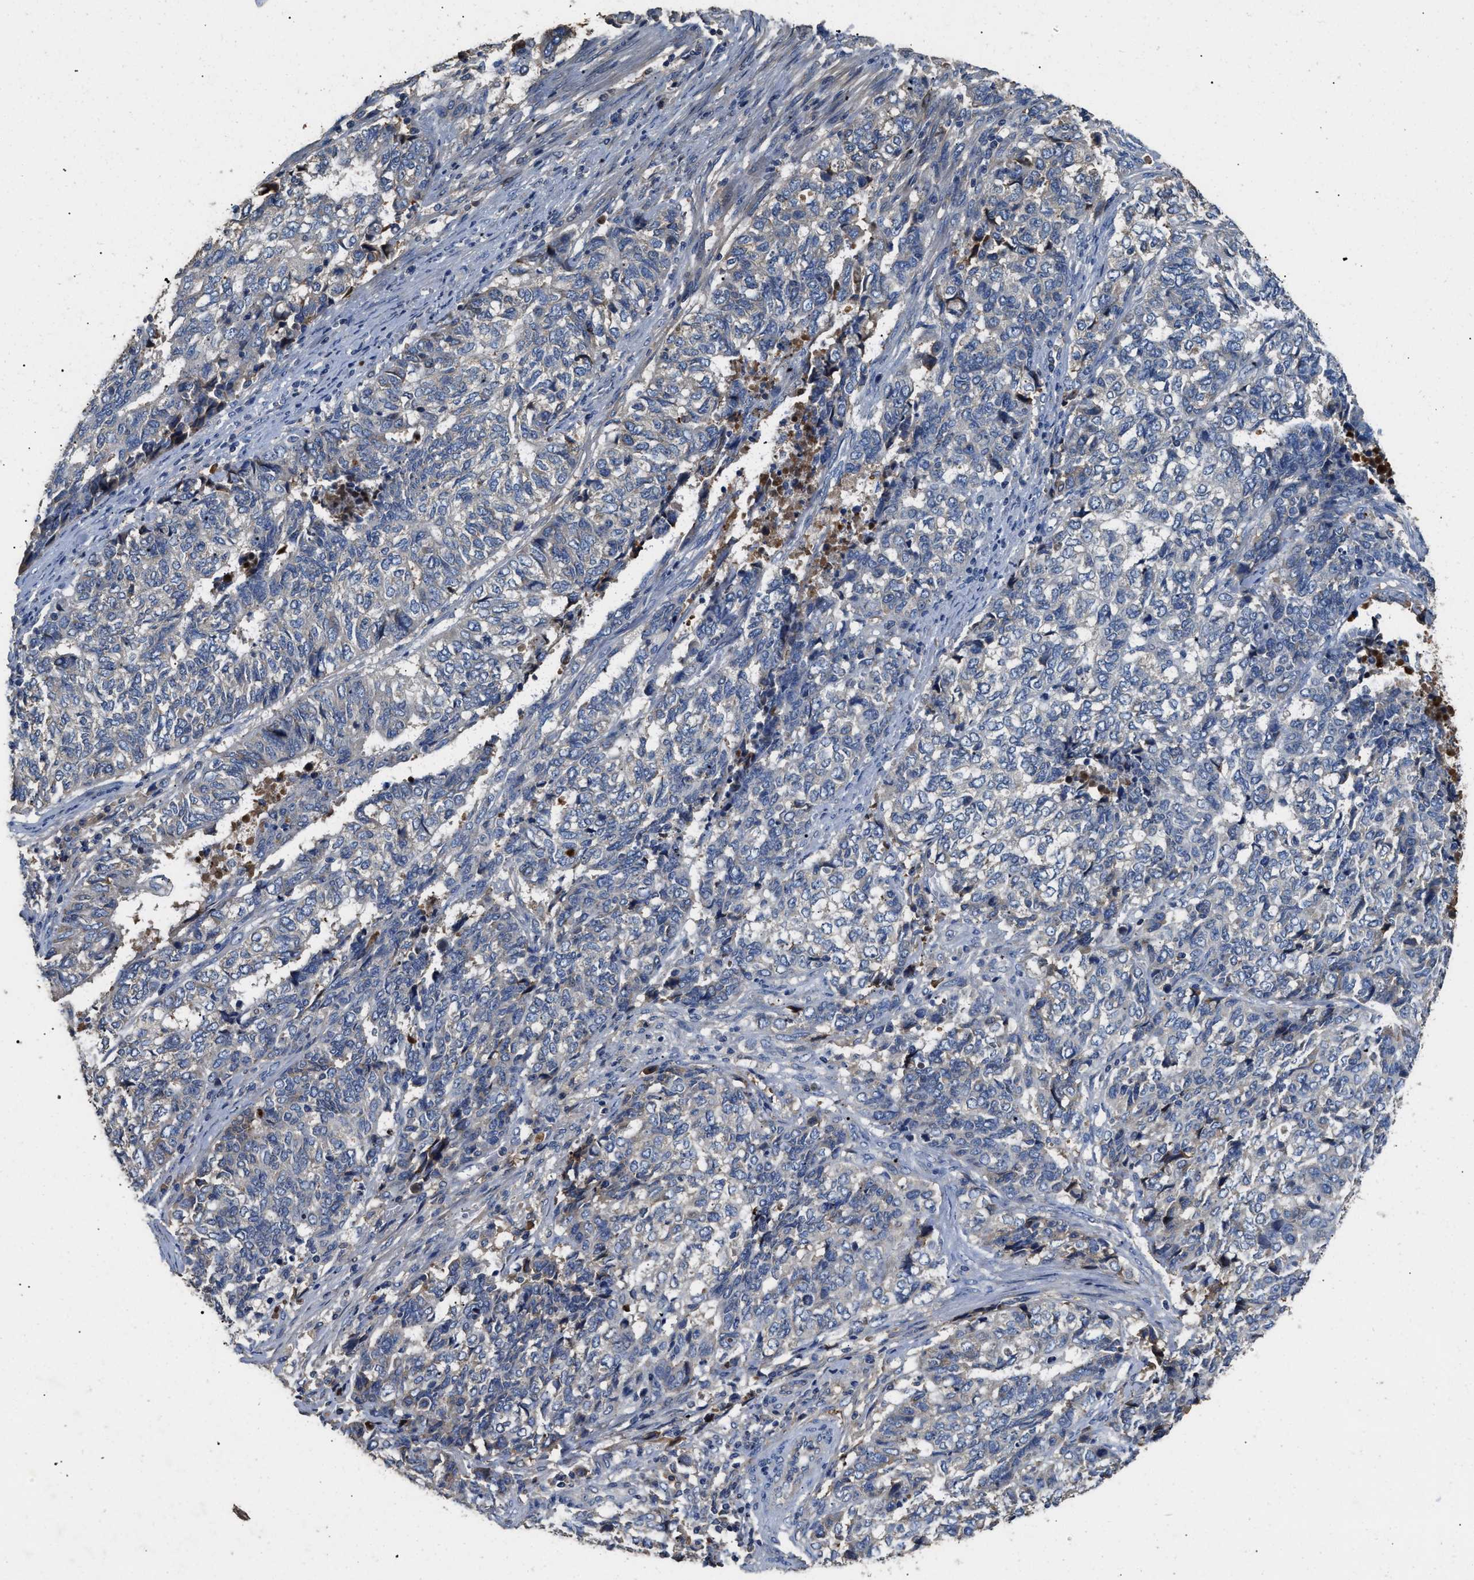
{"staining": {"intensity": "negative", "quantity": "none", "location": "none"}, "tissue": "endometrial cancer", "cell_type": "Tumor cells", "image_type": "cancer", "snomed": [{"axis": "morphology", "description": "Adenocarcinoma, NOS"}, {"axis": "topography", "description": "Endometrium"}], "caption": "Photomicrograph shows no protein staining in tumor cells of endometrial cancer (adenocarcinoma) tissue.", "gene": "C3", "patient": {"sex": "female", "age": 80}}